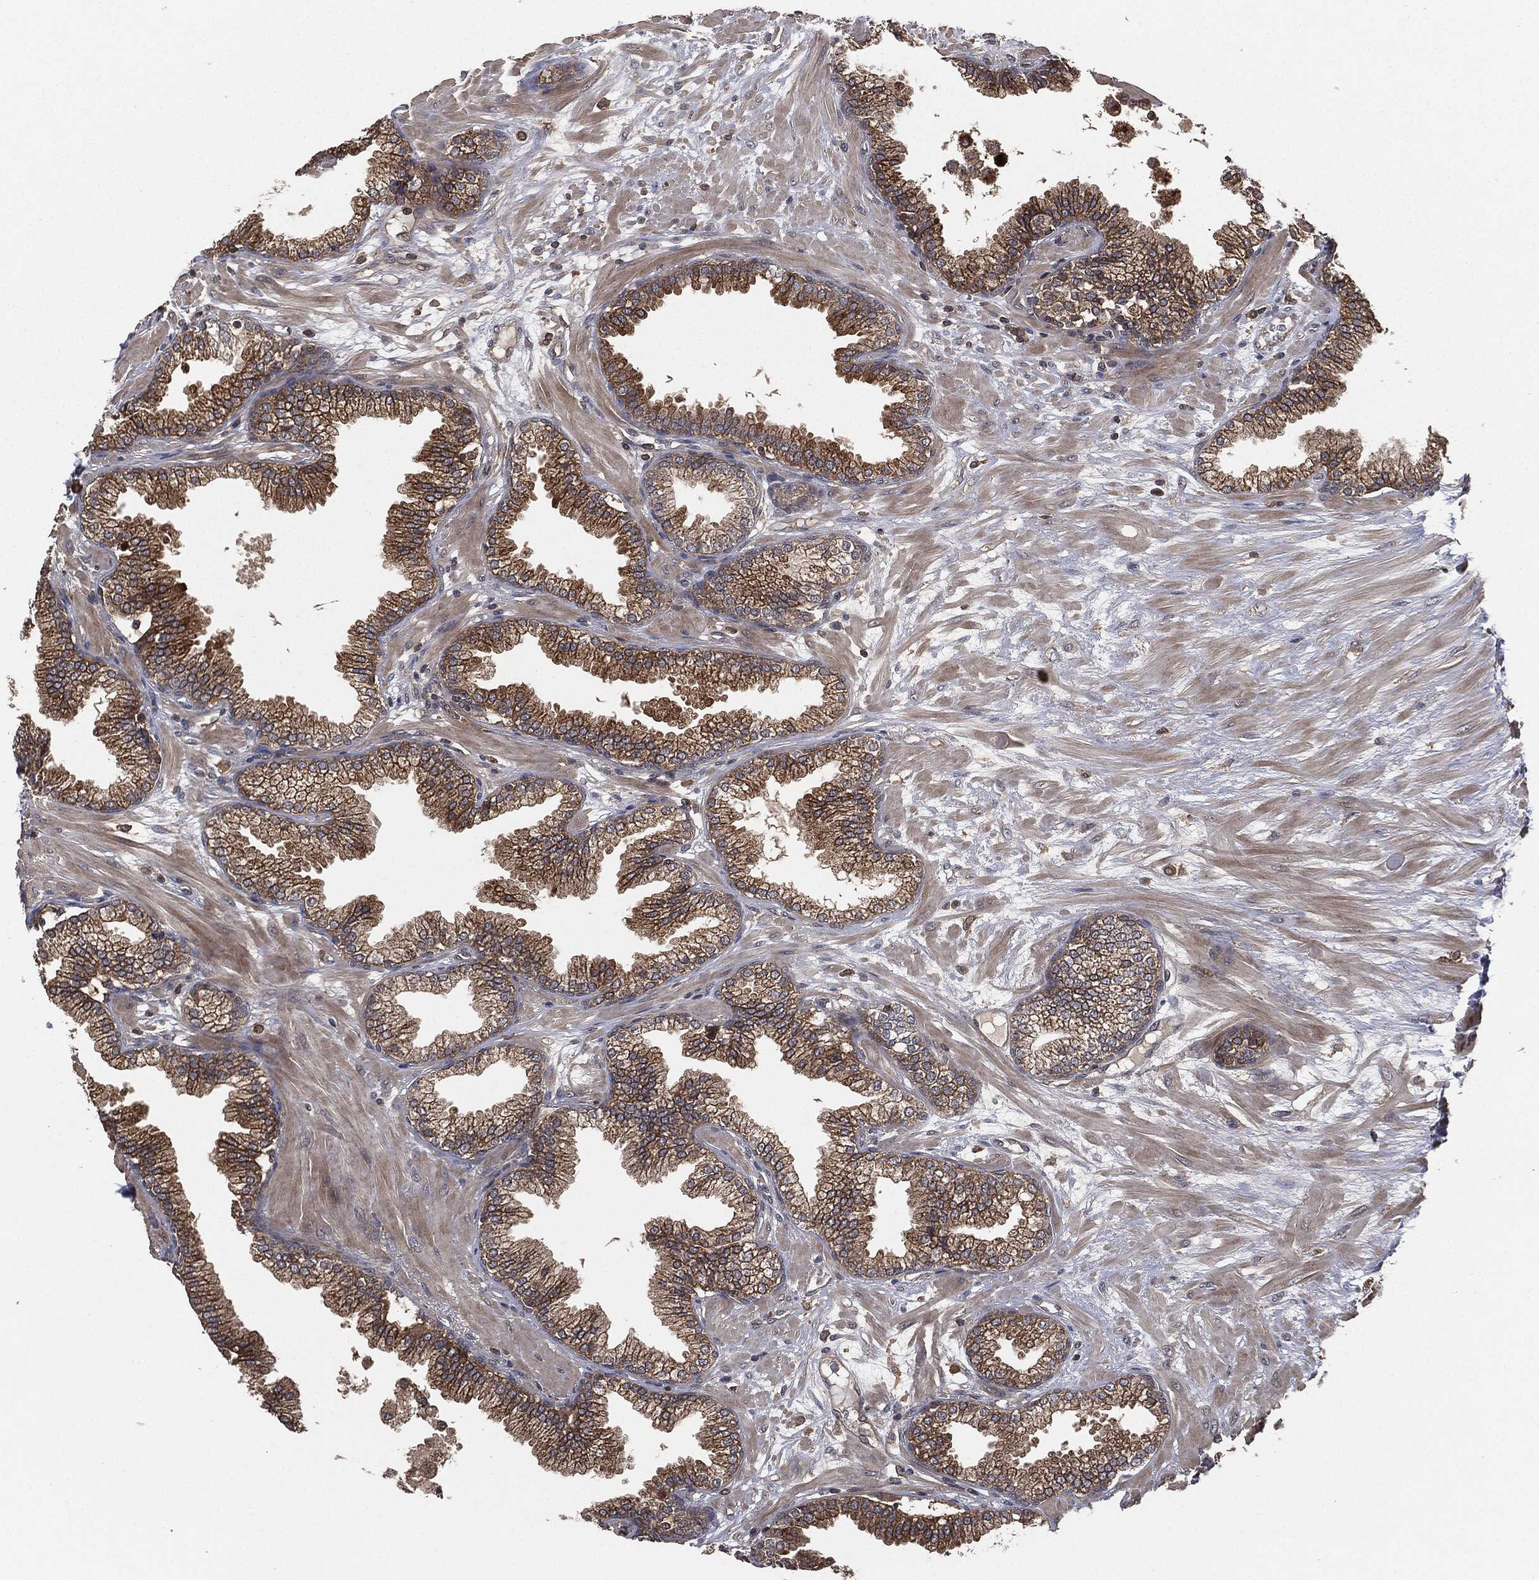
{"staining": {"intensity": "moderate", "quantity": "25%-75%", "location": "cytoplasmic/membranous"}, "tissue": "prostate", "cell_type": "Glandular cells", "image_type": "normal", "snomed": [{"axis": "morphology", "description": "Normal tissue, NOS"}, {"axis": "topography", "description": "Prostate"}], "caption": "Protein staining demonstrates moderate cytoplasmic/membranous expression in approximately 25%-75% of glandular cells in benign prostate.", "gene": "ERBIN", "patient": {"sex": "male", "age": 64}}